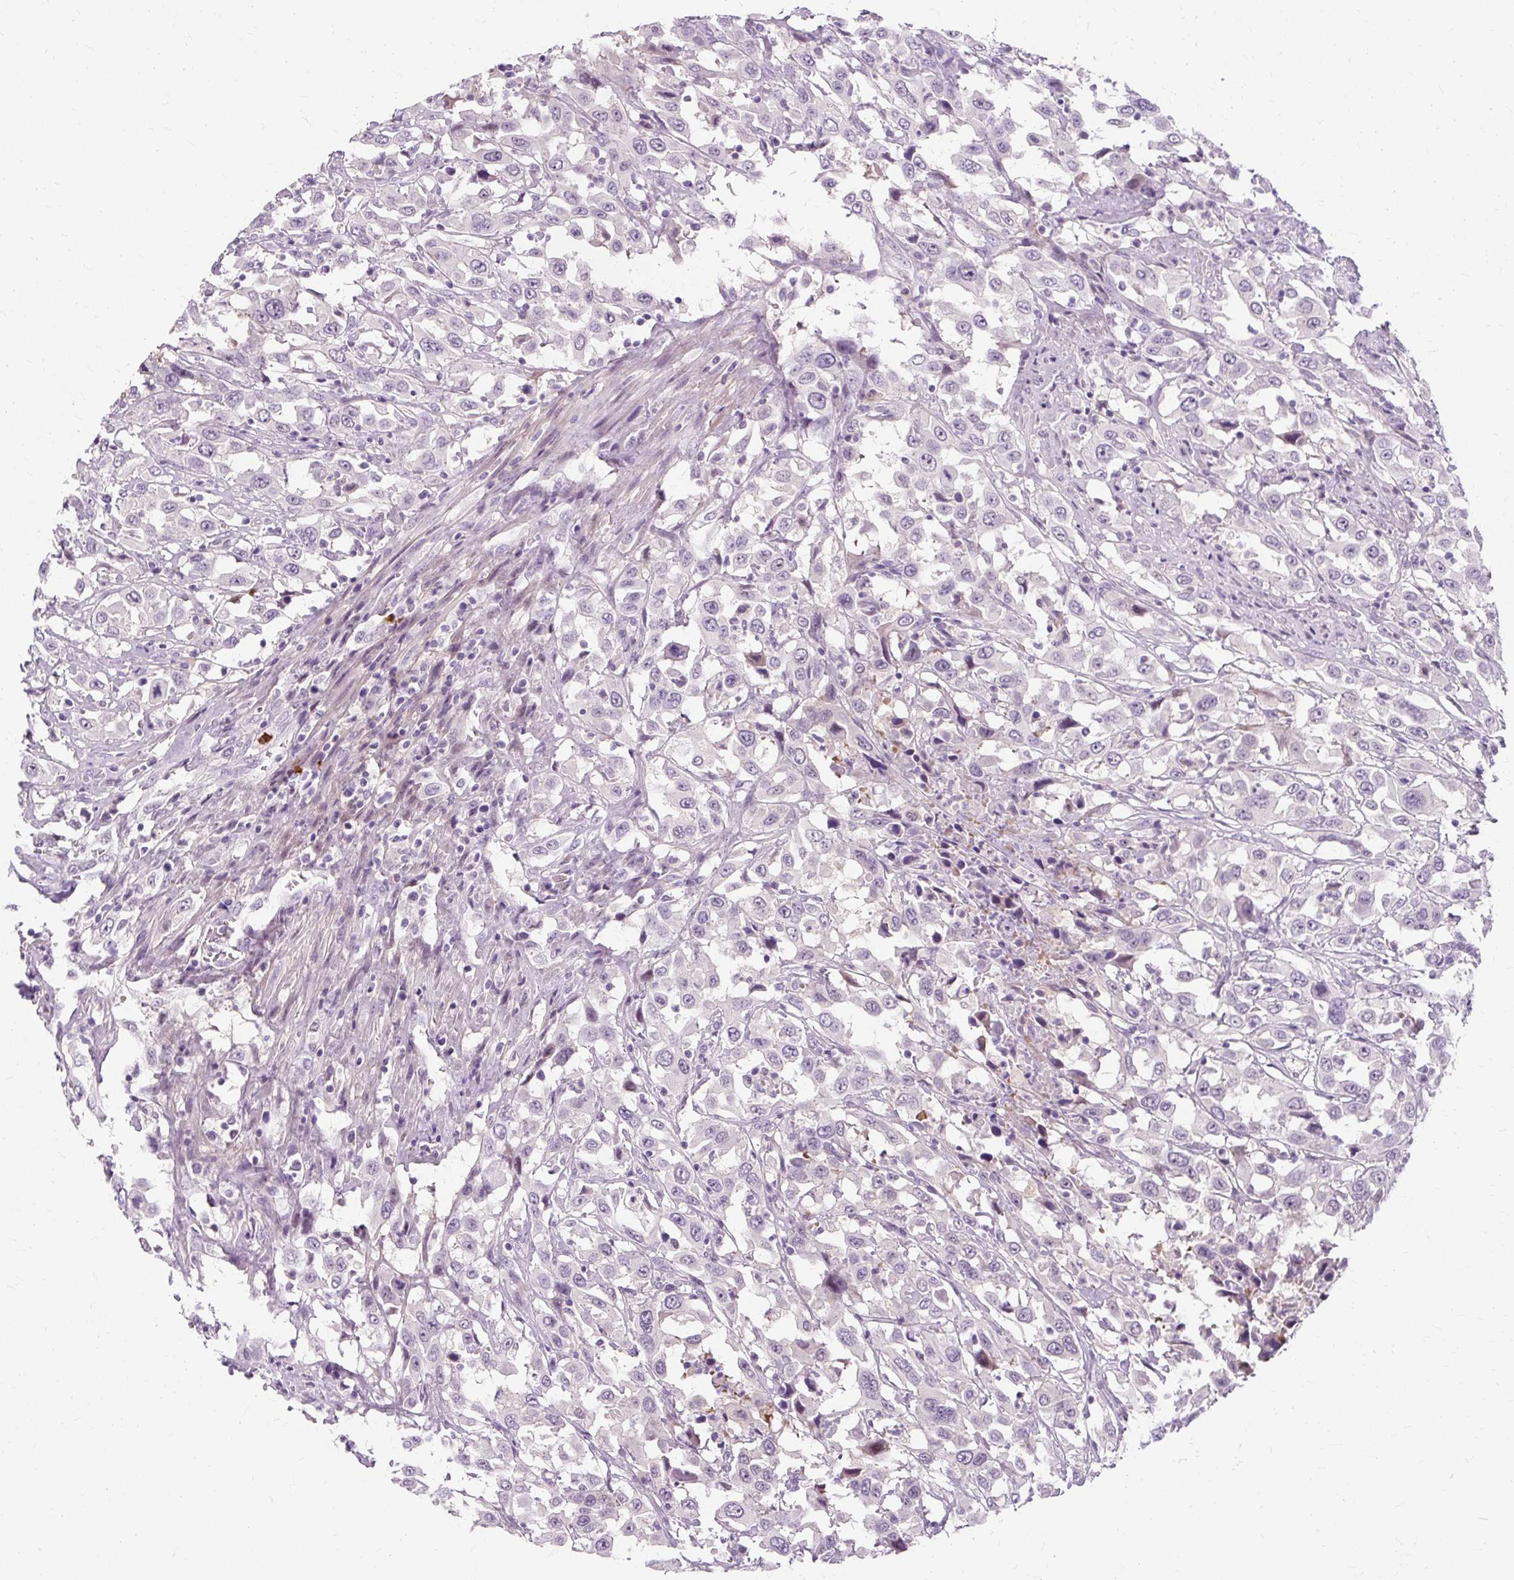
{"staining": {"intensity": "negative", "quantity": "none", "location": "none"}, "tissue": "urothelial cancer", "cell_type": "Tumor cells", "image_type": "cancer", "snomed": [{"axis": "morphology", "description": "Urothelial carcinoma, High grade"}, {"axis": "topography", "description": "Urinary bladder"}], "caption": "High power microscopy image of an IHC image of urothelial carcinoma (high-grade), revealing no significant staining in tumor cells.", "gene": "RYBP", "patient": {"sex": "male", "age": 61}}